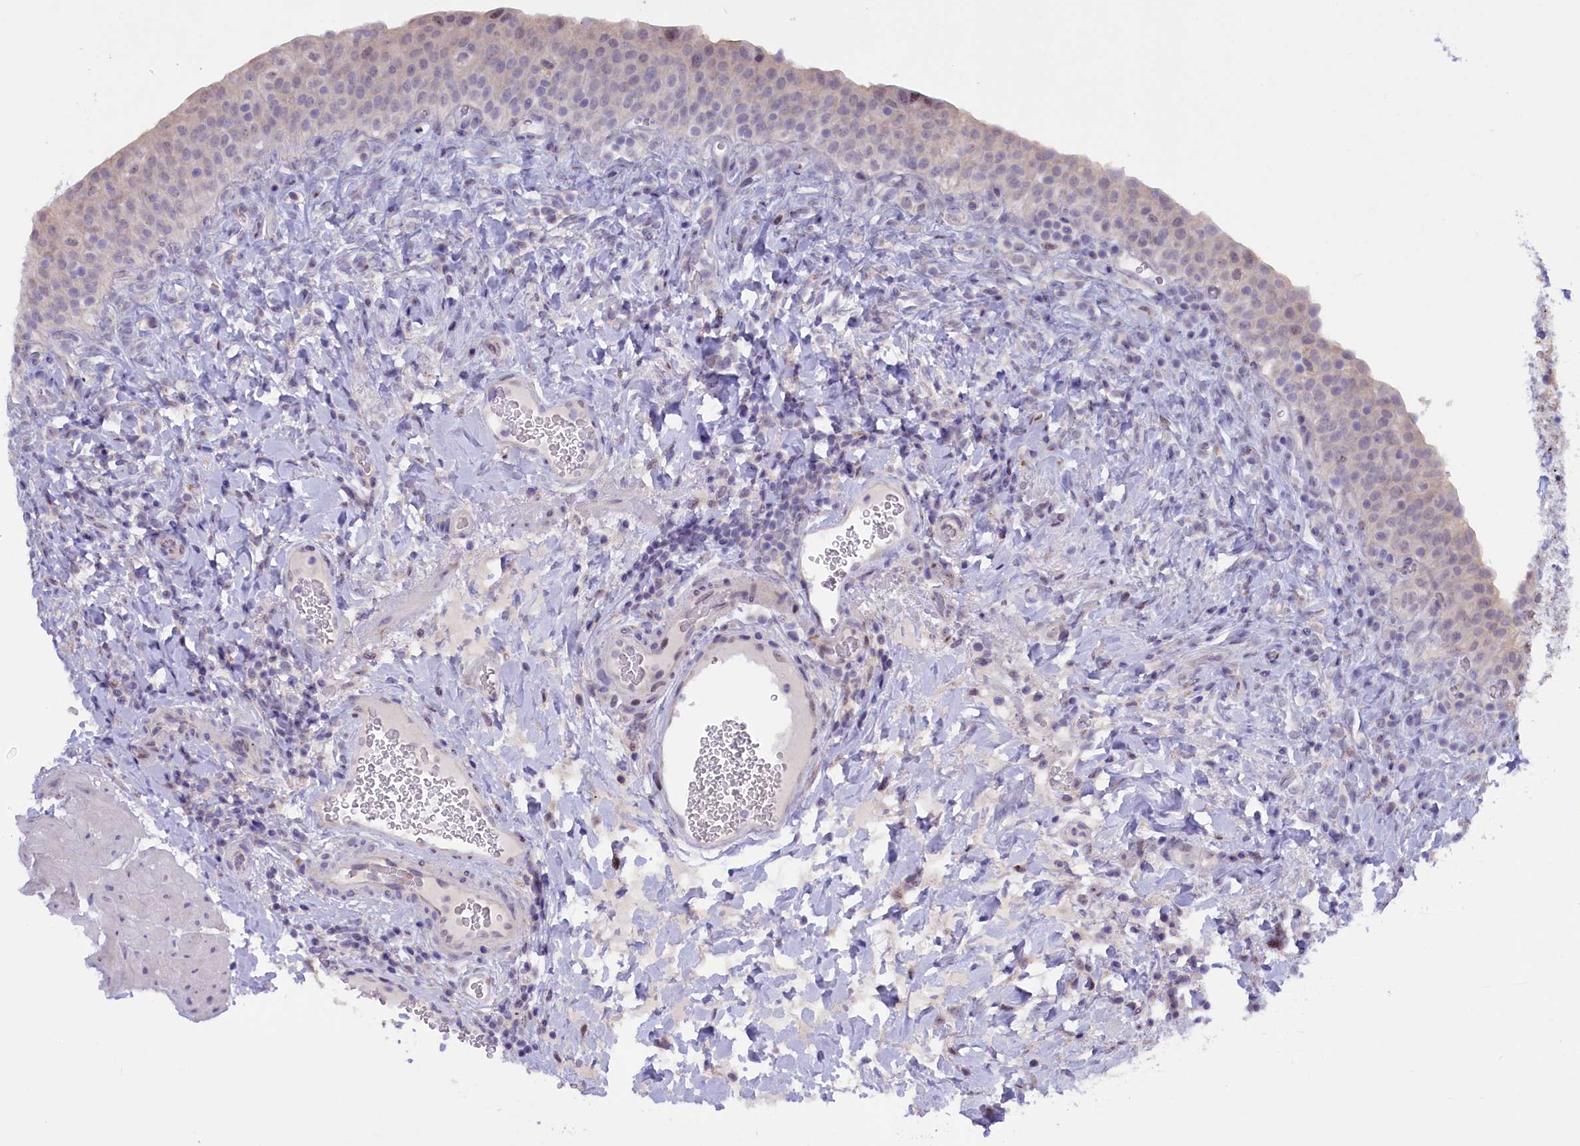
{"staining": {"intensity": "negative", "quantity": "none", "location": "none"}, "tissue": "urinary bladder", "cell_type": "Urothelial cells", "image_type": "normal", "snomed": [{"axis": "morphology", "description": "Normal tissue, NOS"}, {"axis": "morphology", "description": "Inflammation, NOS"}, {"axis": "topography", "description": "Urinary bladder"}], "caption": "Immunohistochemical staining of unremarkable human urinary bladder demonstrates no significant expression in urothelial cells. (Stains: DAB (3,3'-diaminobenzidine) IHC with hematoxylin counter stain, Microscopy: brightfield microscopy at high magnification).", "gene": "HYKK", "patient": {"sex": "male", "age": 64}}